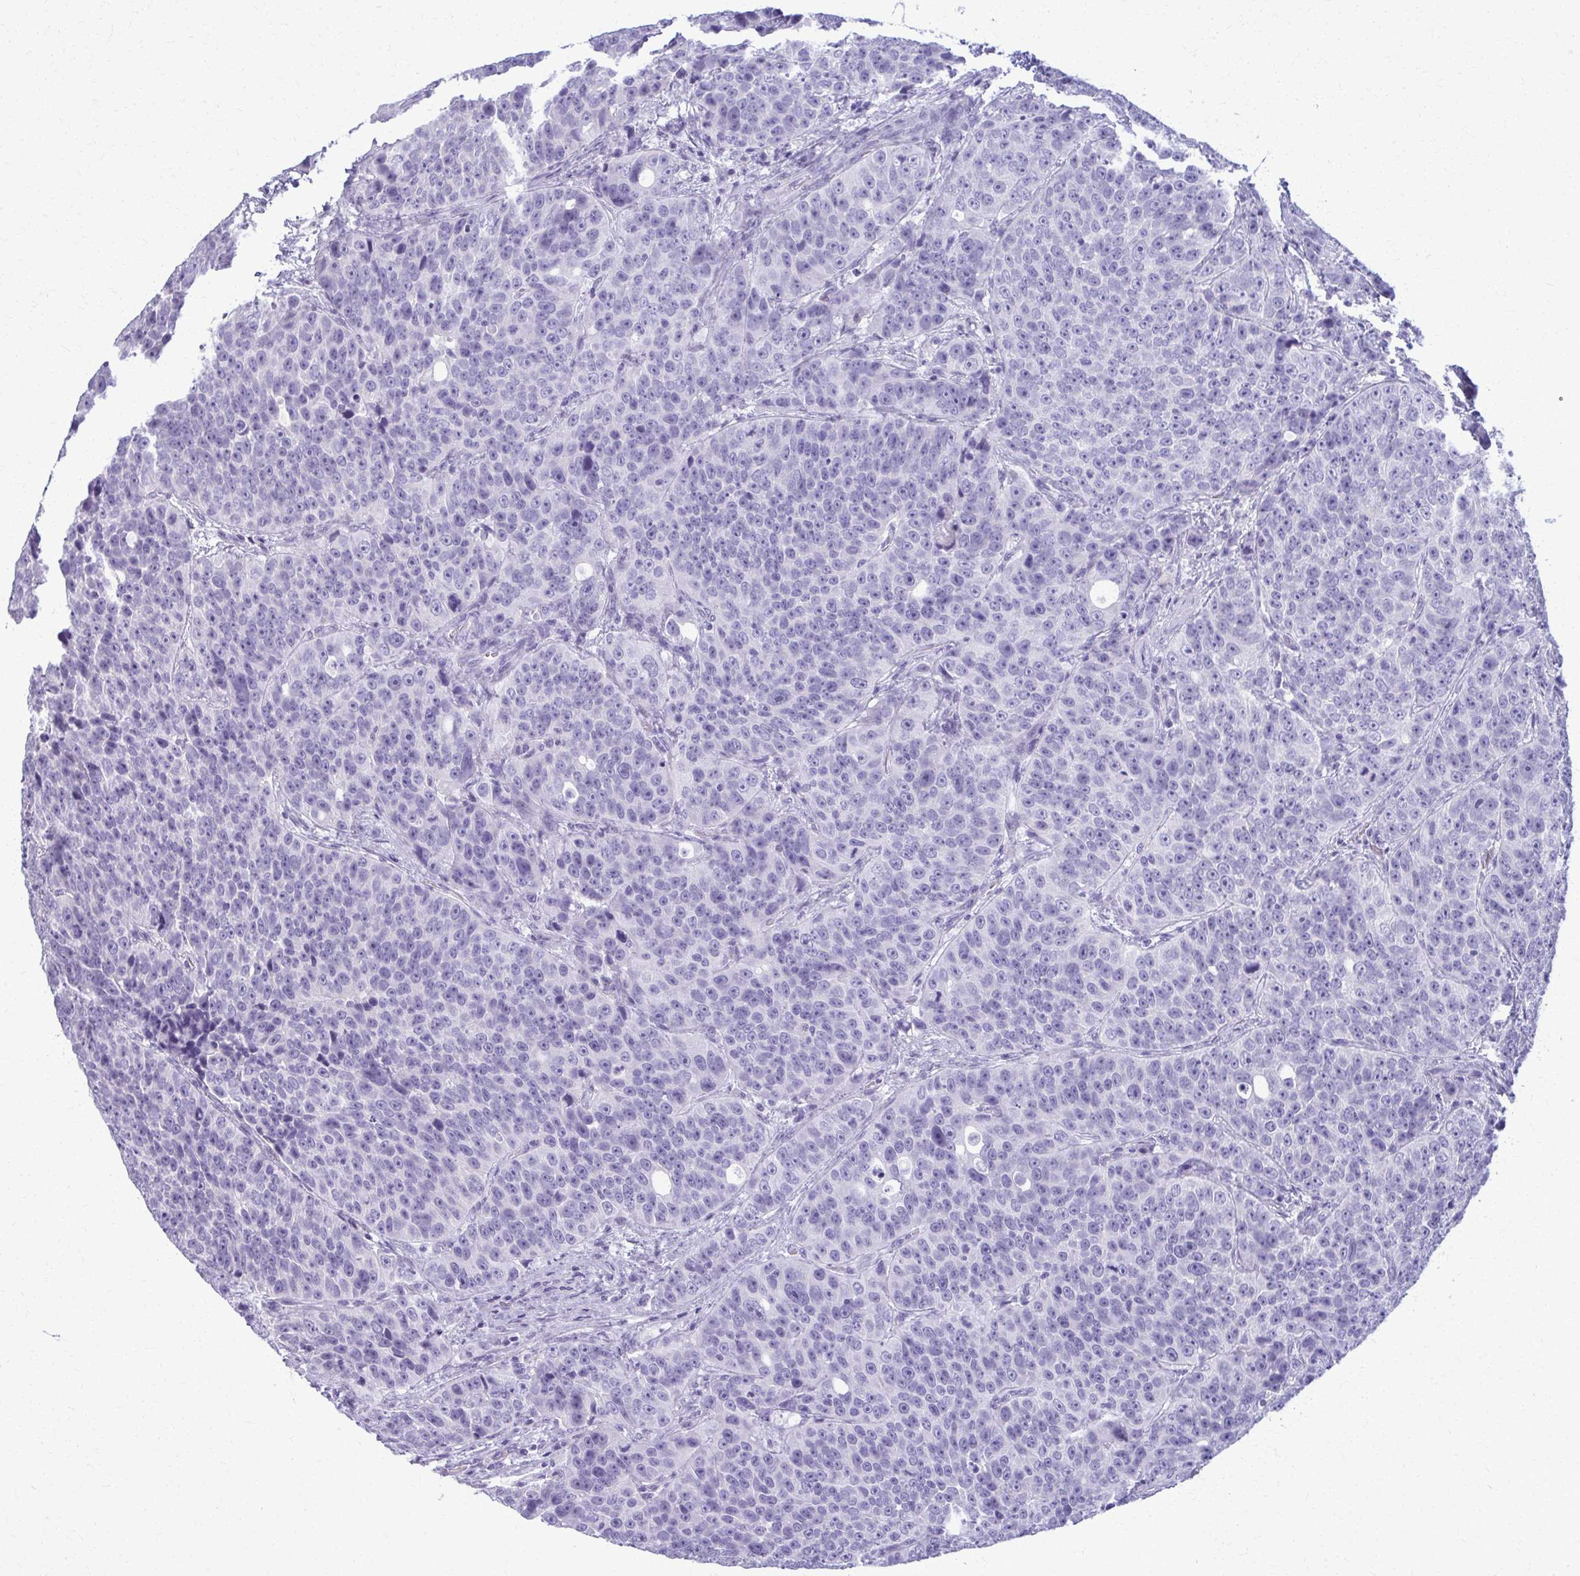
{"staining": {"intensity": "negative", "quantity": "none", "location": "none"}, "tissue": "urothelial cancer", "cell_type": "Tumor cells", "image_type": "cancer", "snomed": [{"axis": "morphology", "description": "Urothelial carcinoma, NOS"}, {"axis": "topography", "description": "Urinary bladder"}], "caption": "Immunohistochemistry (IHC) of transitional cell carcinoma demonstrates no staining in tumor cells.", "gene": "ACSM2B", "patient": {"sex": "male", "age": 52}}